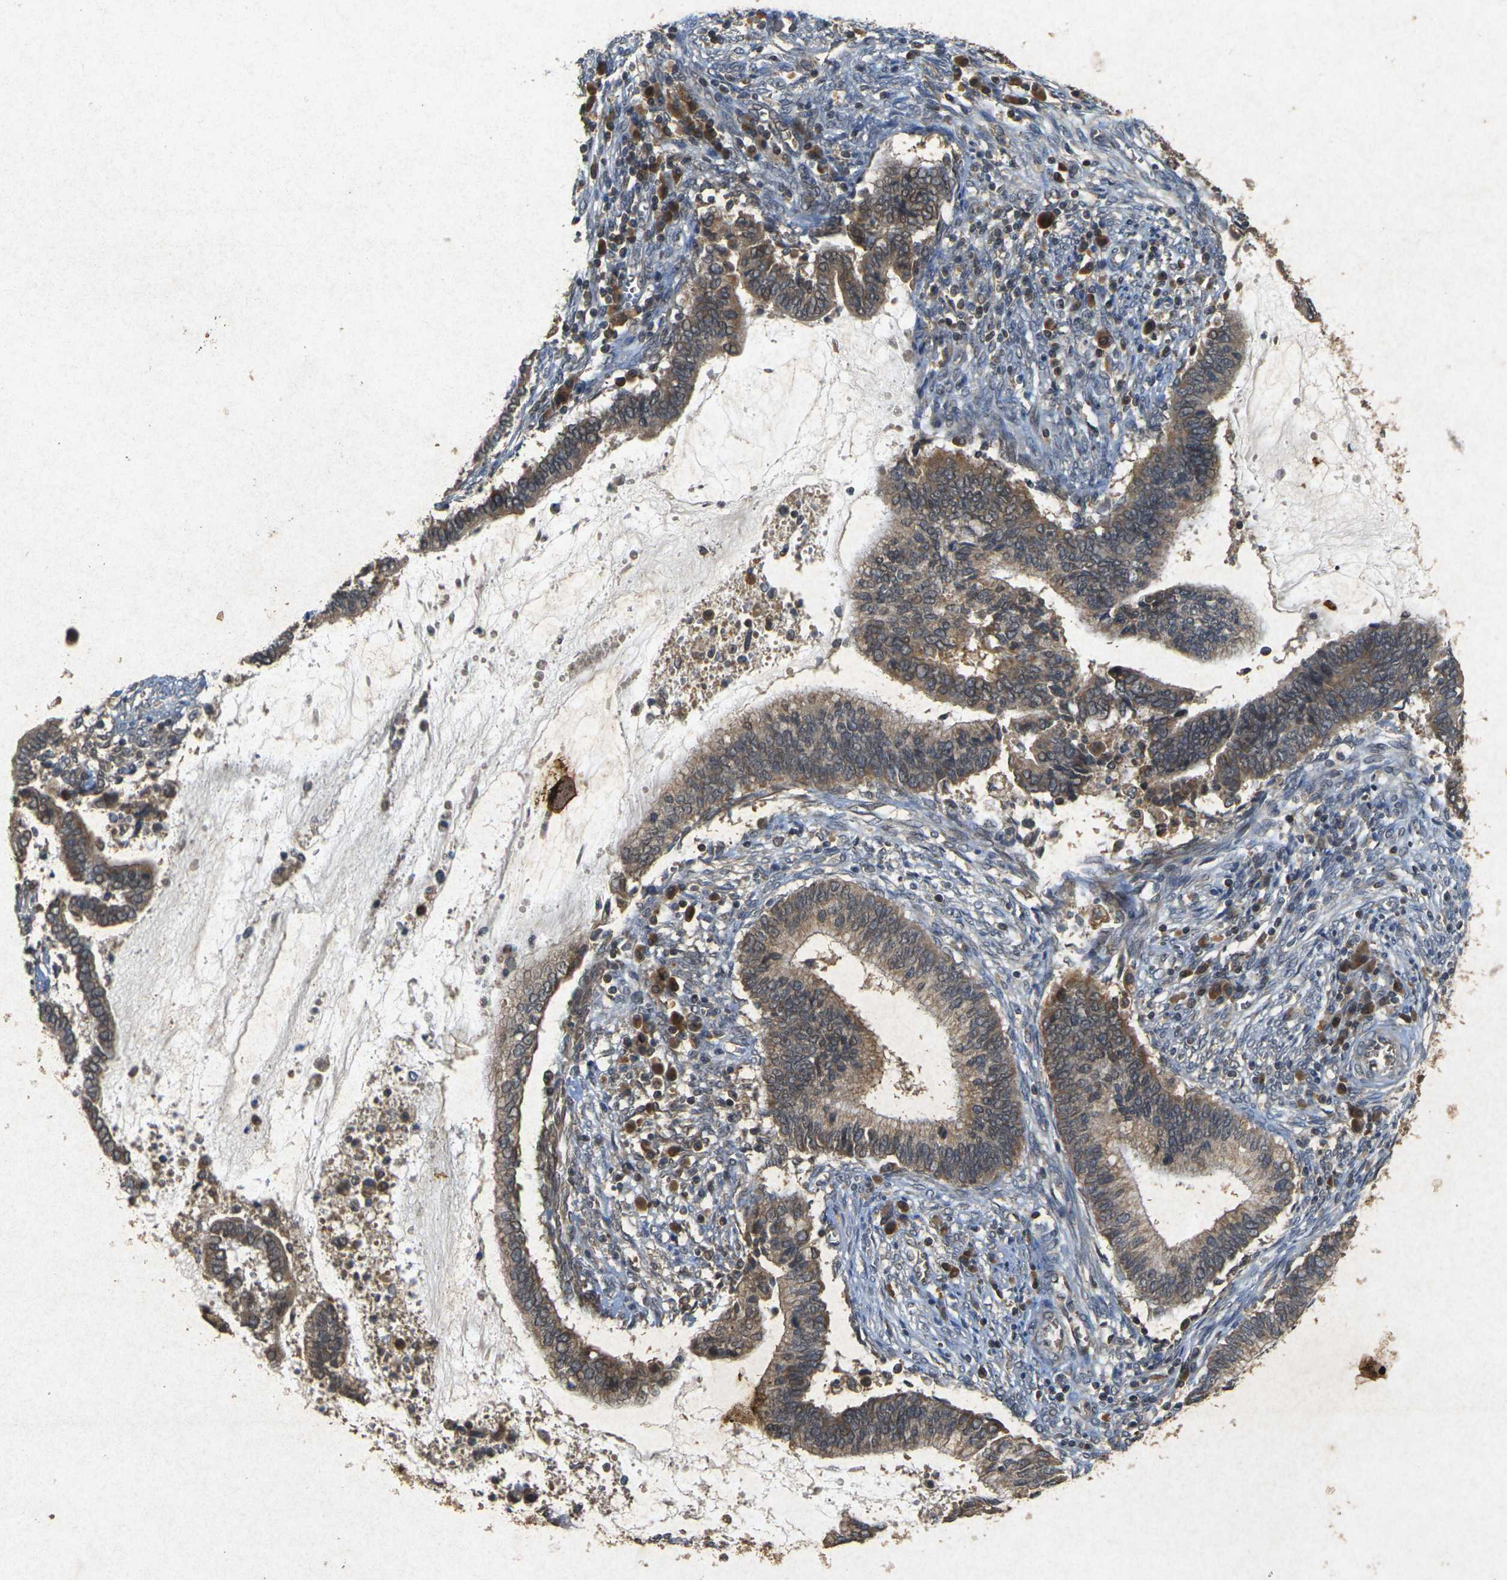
{"staining": {"intensity": "moderate", "quantity": ">75%", "location": "cytoplasmic/membranous"}, "tissue": "cervical cancer", "cell_type": "Tumor cells", "image_type": "cancer", "snomed": [{"axis": "morphology", "description": "Adenocarcinoma, NOS"}, {"axis": "topography", "description": "Cervix"}], "caption": "High-power microscopy captured an immunohistochemistry (IHC) image of cervical cancer, revealing moderate cytoplasmic/membranous positivity in about >75% of tumor cells.", "gene": "ERN1", "patient": {"sex": "female", "age": 44}}